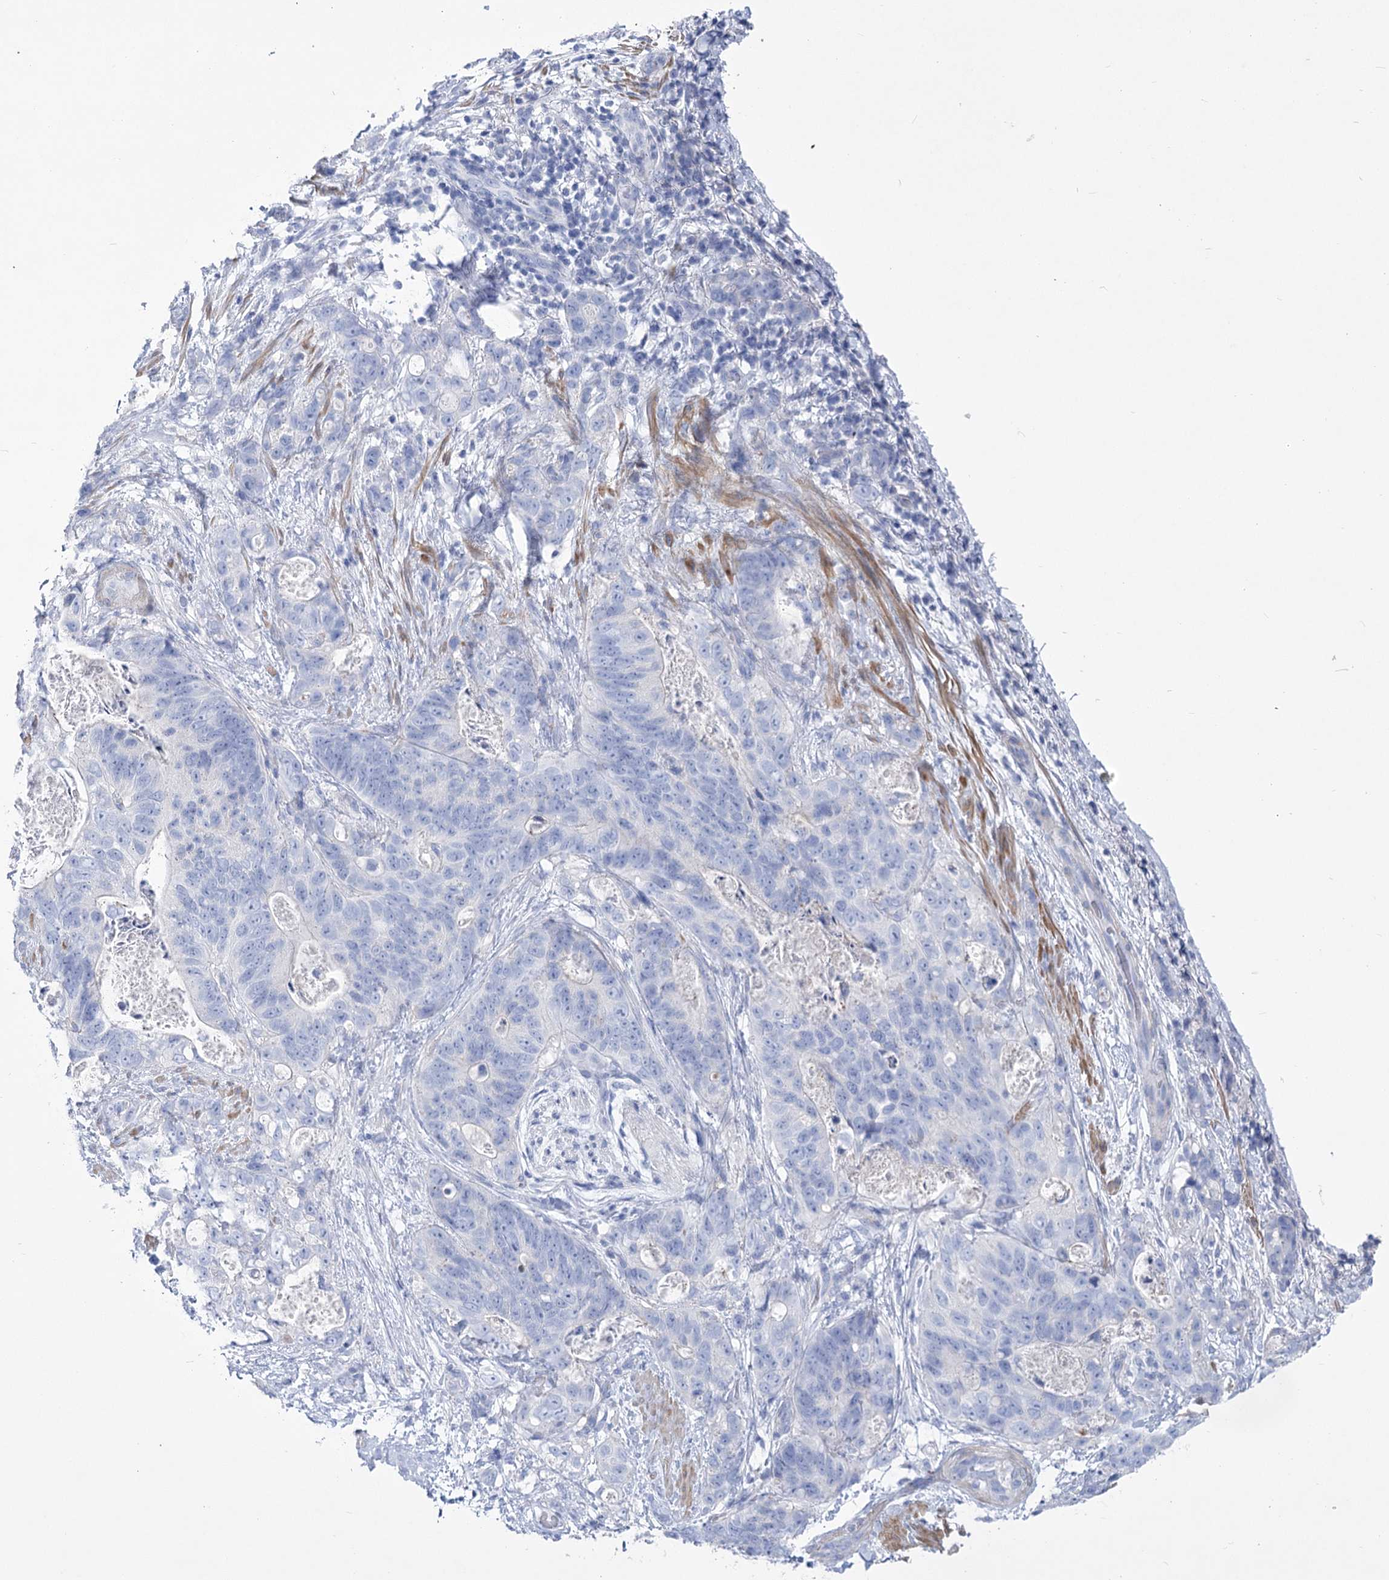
{"staining": {"intensity": "negative", "quantity": "none", "location": "none"}, "tissue": "stomach cancer", "cell_type": "Tumor cells", "image_type": "cancer", "snomed": [{"axis": "morphology", "description": "Normal tissue, NOS"}, {"axis": "morphology", "description": "Adenocarcinoma, NOS"}, {"axis": "topography", "description": "Stomach"}], "caption": "Stomach cancer (adenocarcinoma) stained for a protein using immunohistochemistry reveals no staining tumor cells.", "gene": "PCDHA1", "patient": {"sex": "female", "age": 89}}